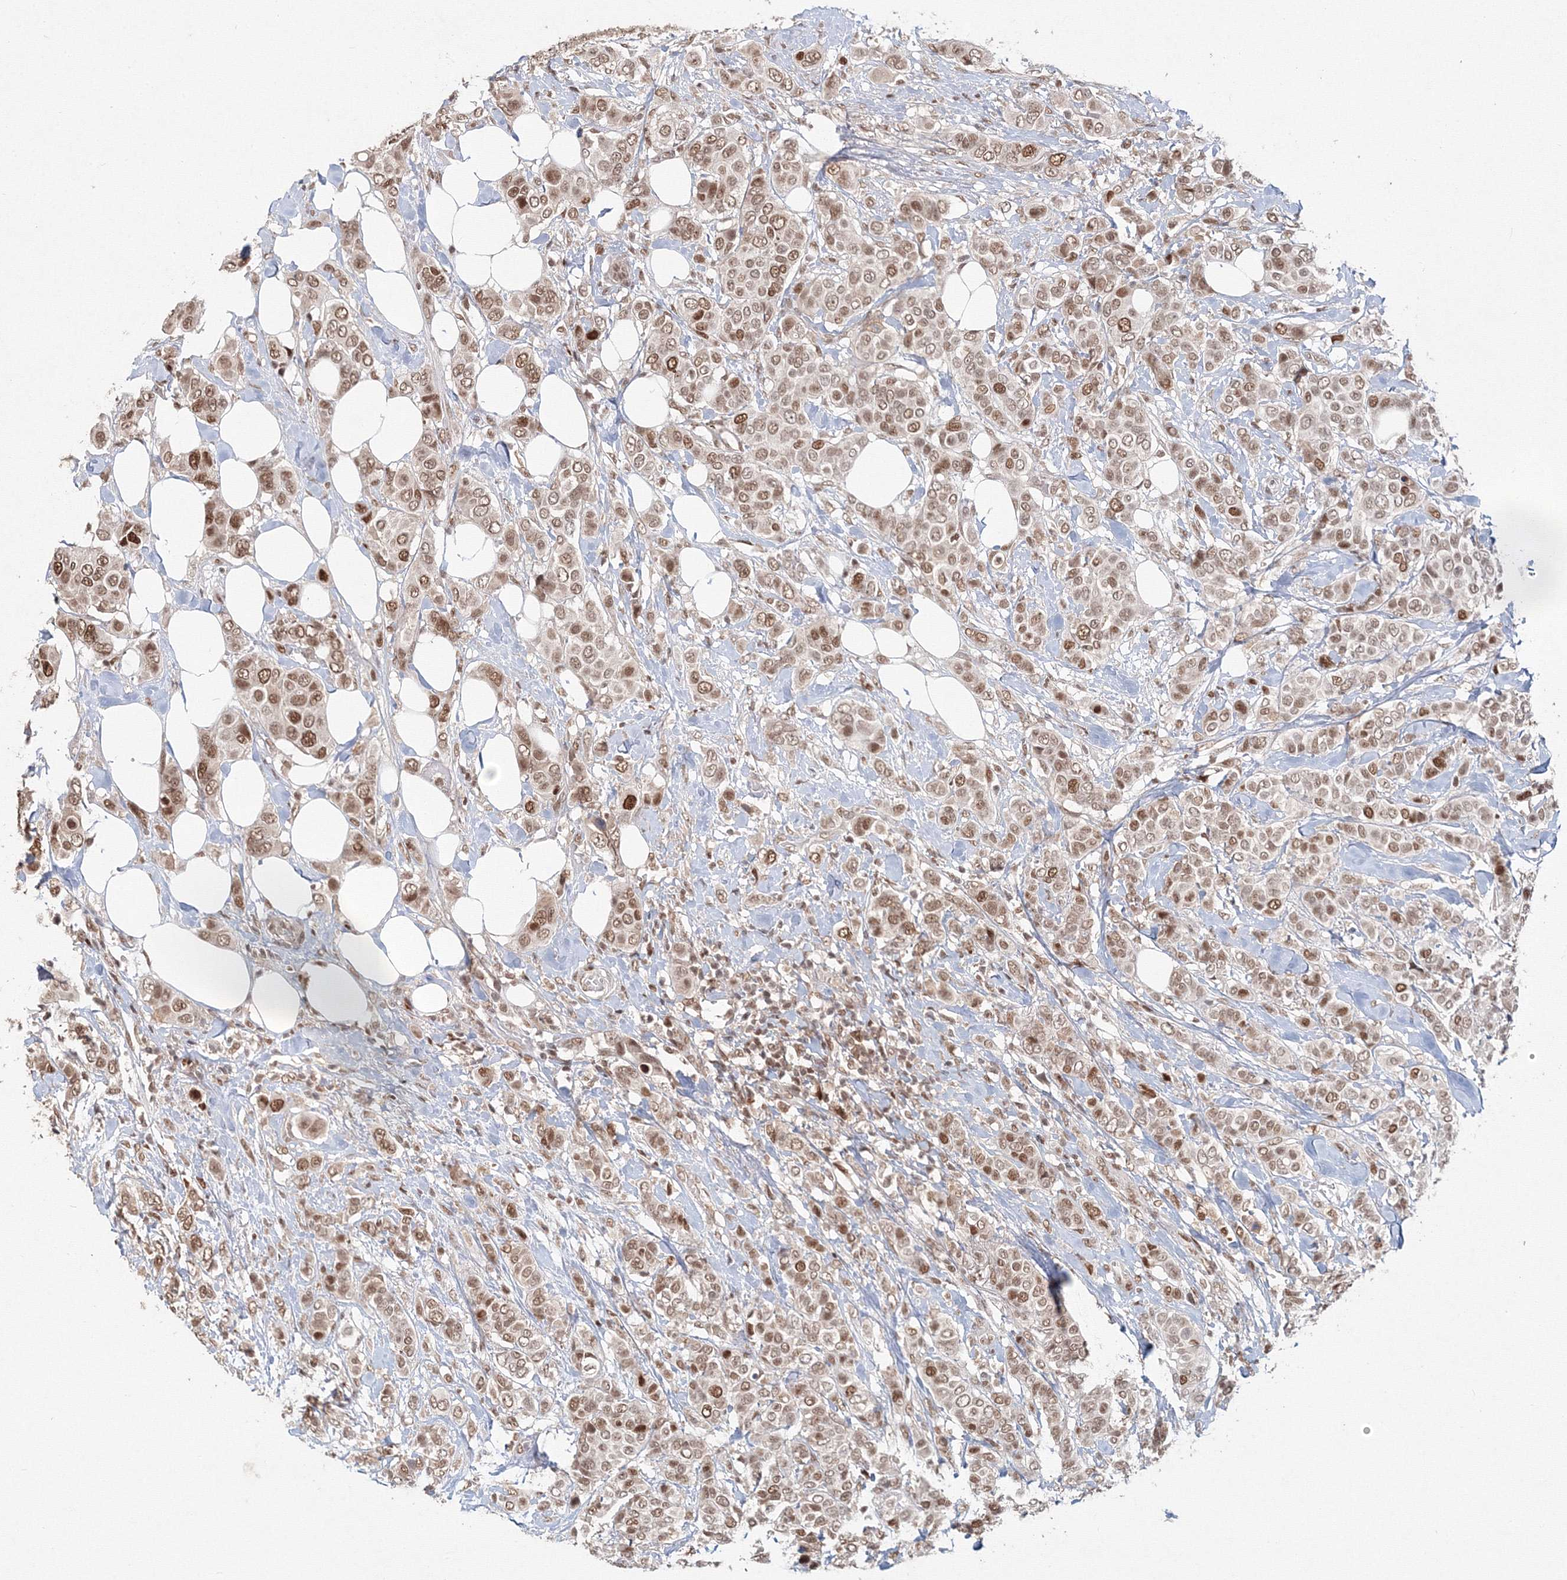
{"staining": {"intensity": "moderate", "quantity": ">75%", "location": "nuclear"}, "tissue": "breast cancer", "cell_type": "Tumor cells", "image_type": "cancer", "snomed": [{"axis": "morphology", "description": "Lobular carcinoma"}, {"axis": "topography", "description": "Breast"}], "caption": "Immunohistochemical staining of human breast cancer reveals moderate nuclear protein expression in approximately >75% of tumor cells.", "gene": "IWS1", "patient": {"sex": "female", "age": 51}}